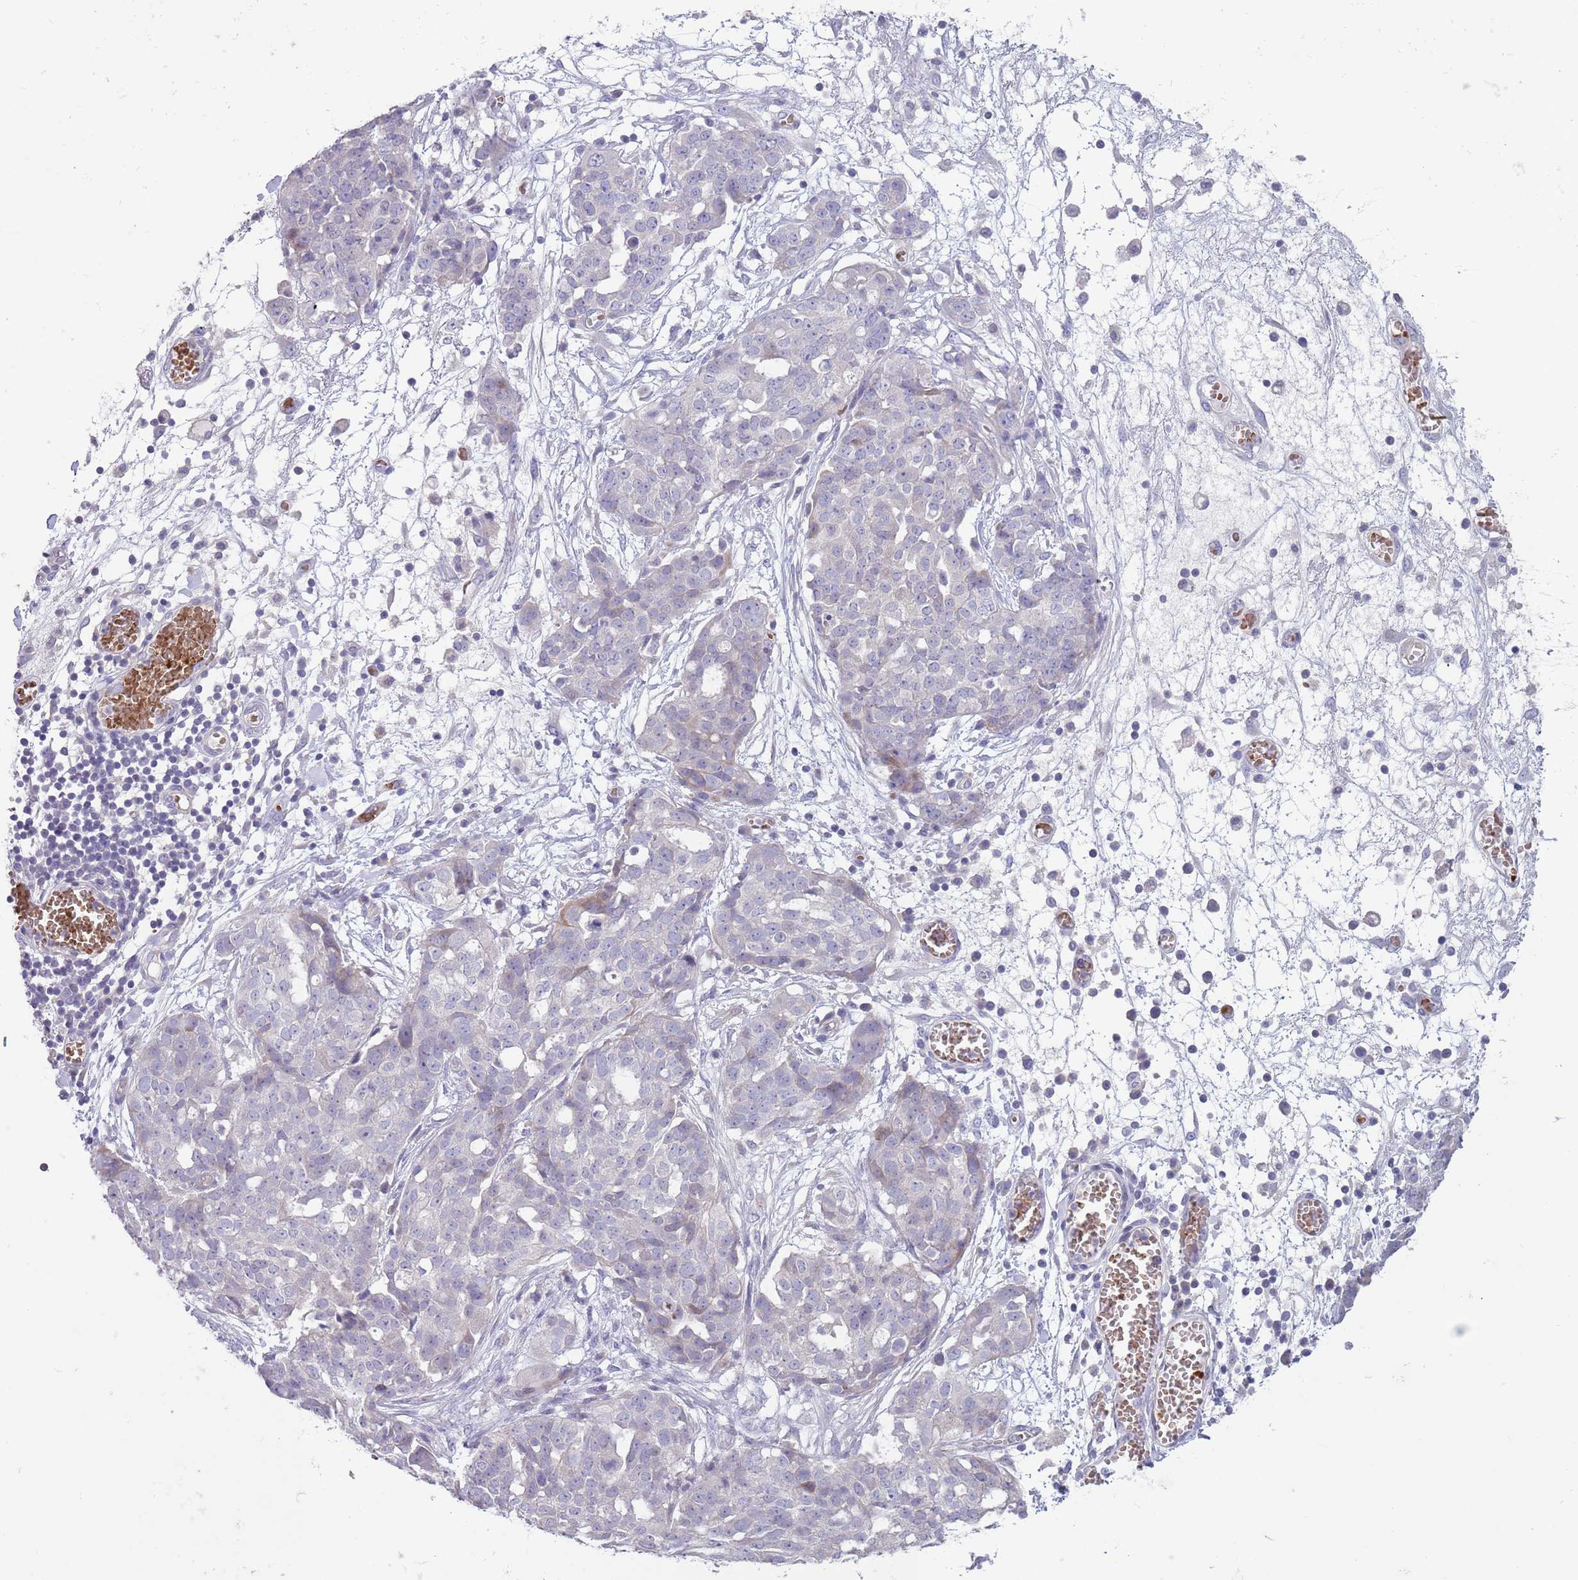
{"staining": {"intensity": "negative", "quantity": "none", "location": "none"}, "tissue": "ovarian cancer", "cell_type": "Tumor cells", "image_type": "cancer", "snomed": [{"axis": "morphology", "description": "Cystadenocarcinoma, serous, NOS"}, {"axis": "topography", "description": "Soft tissue"}, {"axis": "topography", "description": "Ovary"}], "caption": "DAB immunohistochemical staining of human serous cystadenocarcinoma (ovarian) shows no significant staining in tumor cells. The staining was performed using DAB (3,3'-diaminobenzidine) to visualize the protein expression in brown, while the nuclei were stained in blue with hematoxylin (Magnification: 20x).", "gene": "ZNF14", "patient": {"sex": "female", "age": 57}}